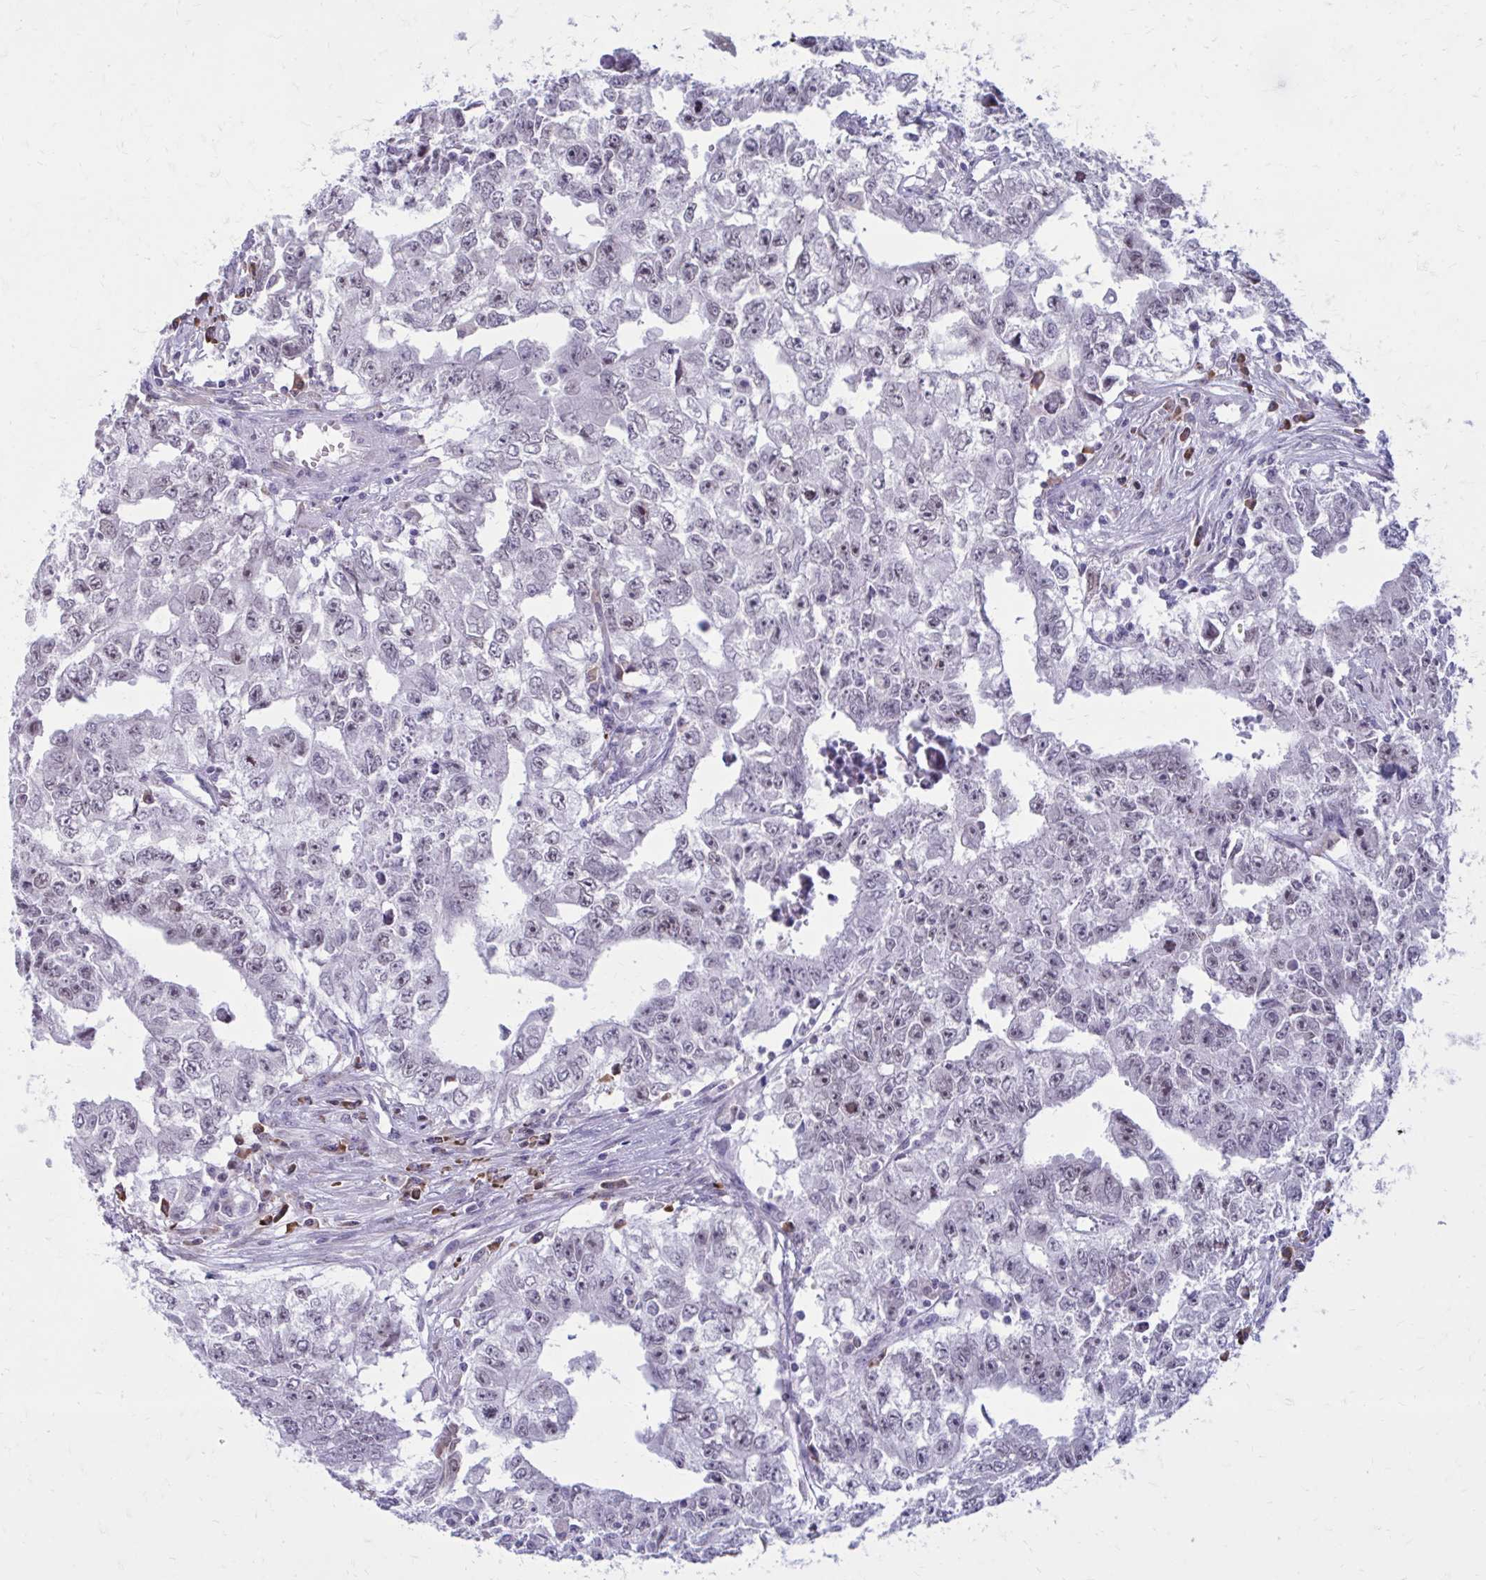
{"staining": {"intensity": "negative", "quantity": "none", "location": "none"}, "tissue": "testis cancer", "cell_type": "Tumor cells", "image_type": "cancer", "snomed": [{"axis": "morphology", "description": "Carcinoma, Embryonal, NOS"}, {"axis": "morphology", "description": "Teratoma, malignant, NOS"}, {"axis": "topography", "description": "Testis"}], "caption": "IHC histopathology image of neoplastic tissue: testis cancer stained with DAB (3,3'-diaminobenzidine) exhibits no significant protein staining in tumor cells.", "gene": "PROSER1", "patient": {"sex": "male", "age": 24}}